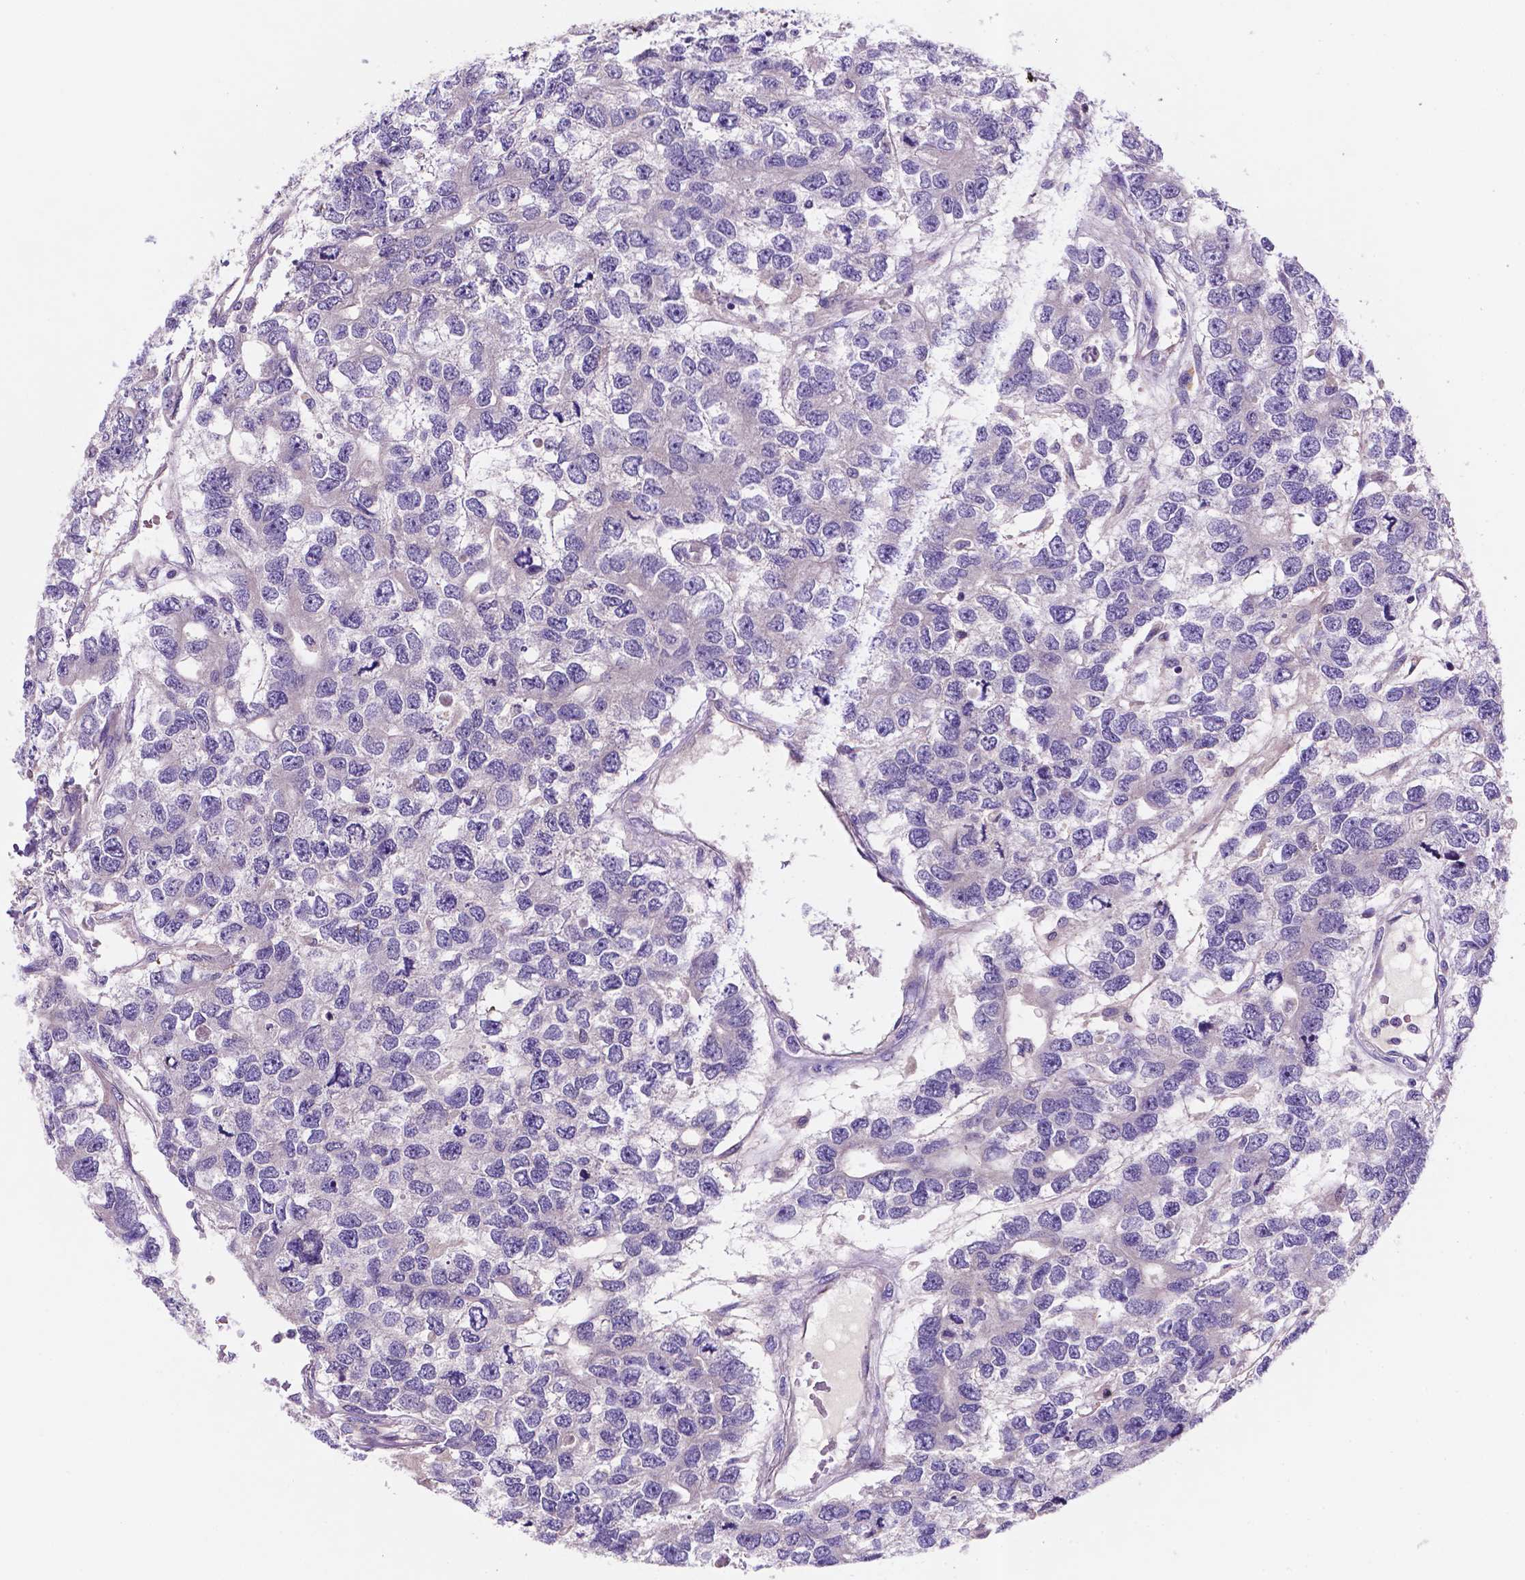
{"staining": {"intensity": "negative", "quantity": "none", "location": "none"}, "tissue": "testis cancer", "cell_type": "Tumor cells", "image_type": "cancer", "snomed": [{"axis": "morphology", "description": "Seminoma, NOS"}, {"axis": "topography", "description": "Testis"}], "caption": "Immunohistochemistry (IHC) image of neoplastic tissue: testis cancer (seminoma) stained with DAB (3,3'-diaminobenzidine) shows no significant protein expression in tumor cells.", "gene": "TM4SF20", "patient": {"sex": "male", "age": 52}}